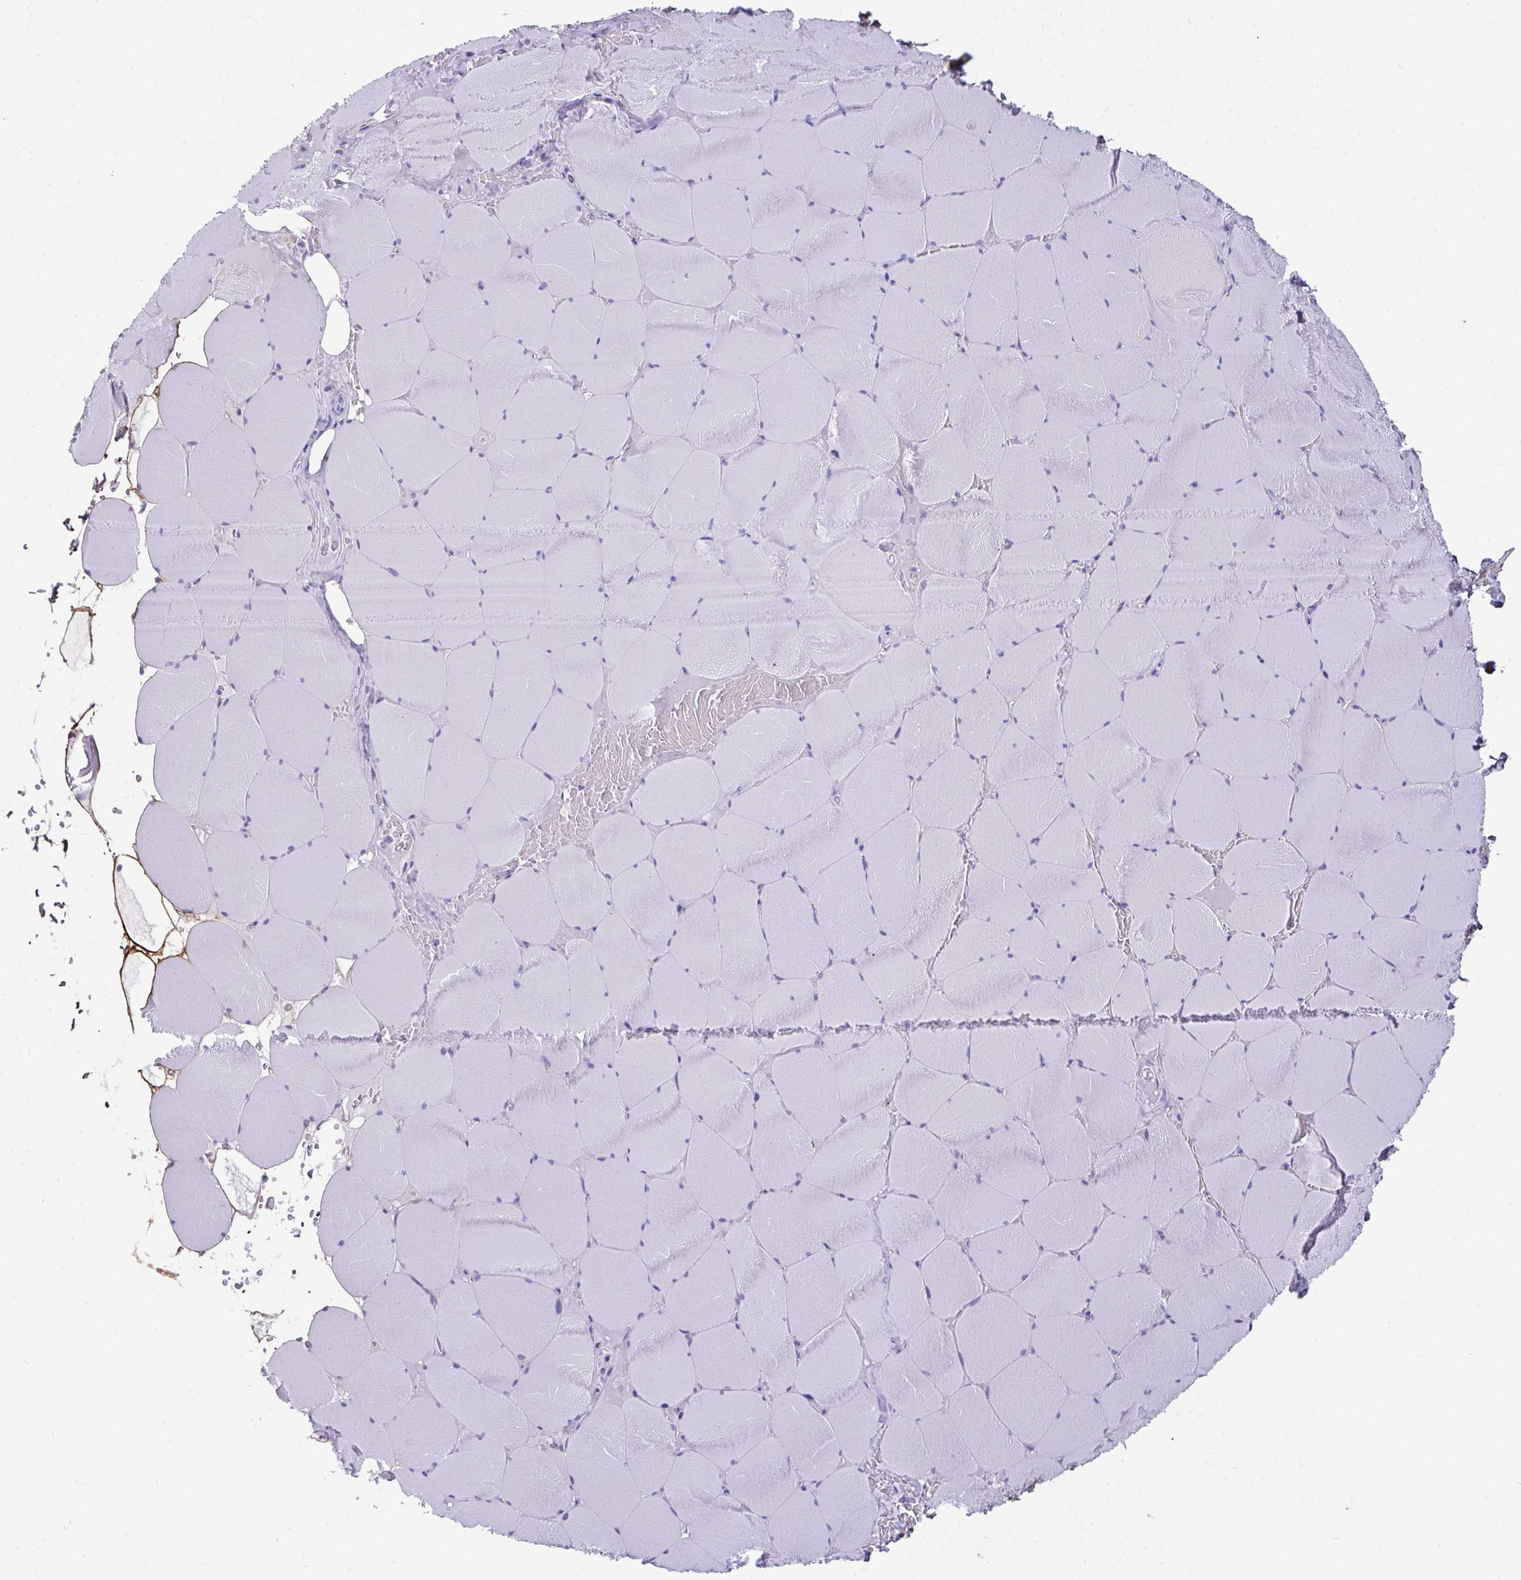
{"staining": {"intensity": "negative", "quantity": "none", "location": "none"}, "tissue": "skeletal muscle", "cell_type": "Myocytes", "image_type": "normal", "snomed": [{"axis": "morphology", "description": "Normal tissue, NOS"}, {"axis": "topography", "description": "Skeletal muscle"}, {"axis": "topography", "description": "Head-Neck"}], "caption": "This is a histopathology image of IHC staining of normal skeletal muscle, which shows no staining in myocytes.", "gene": "LHFPL6", "patient": {"sex": "male", "age": 66}}